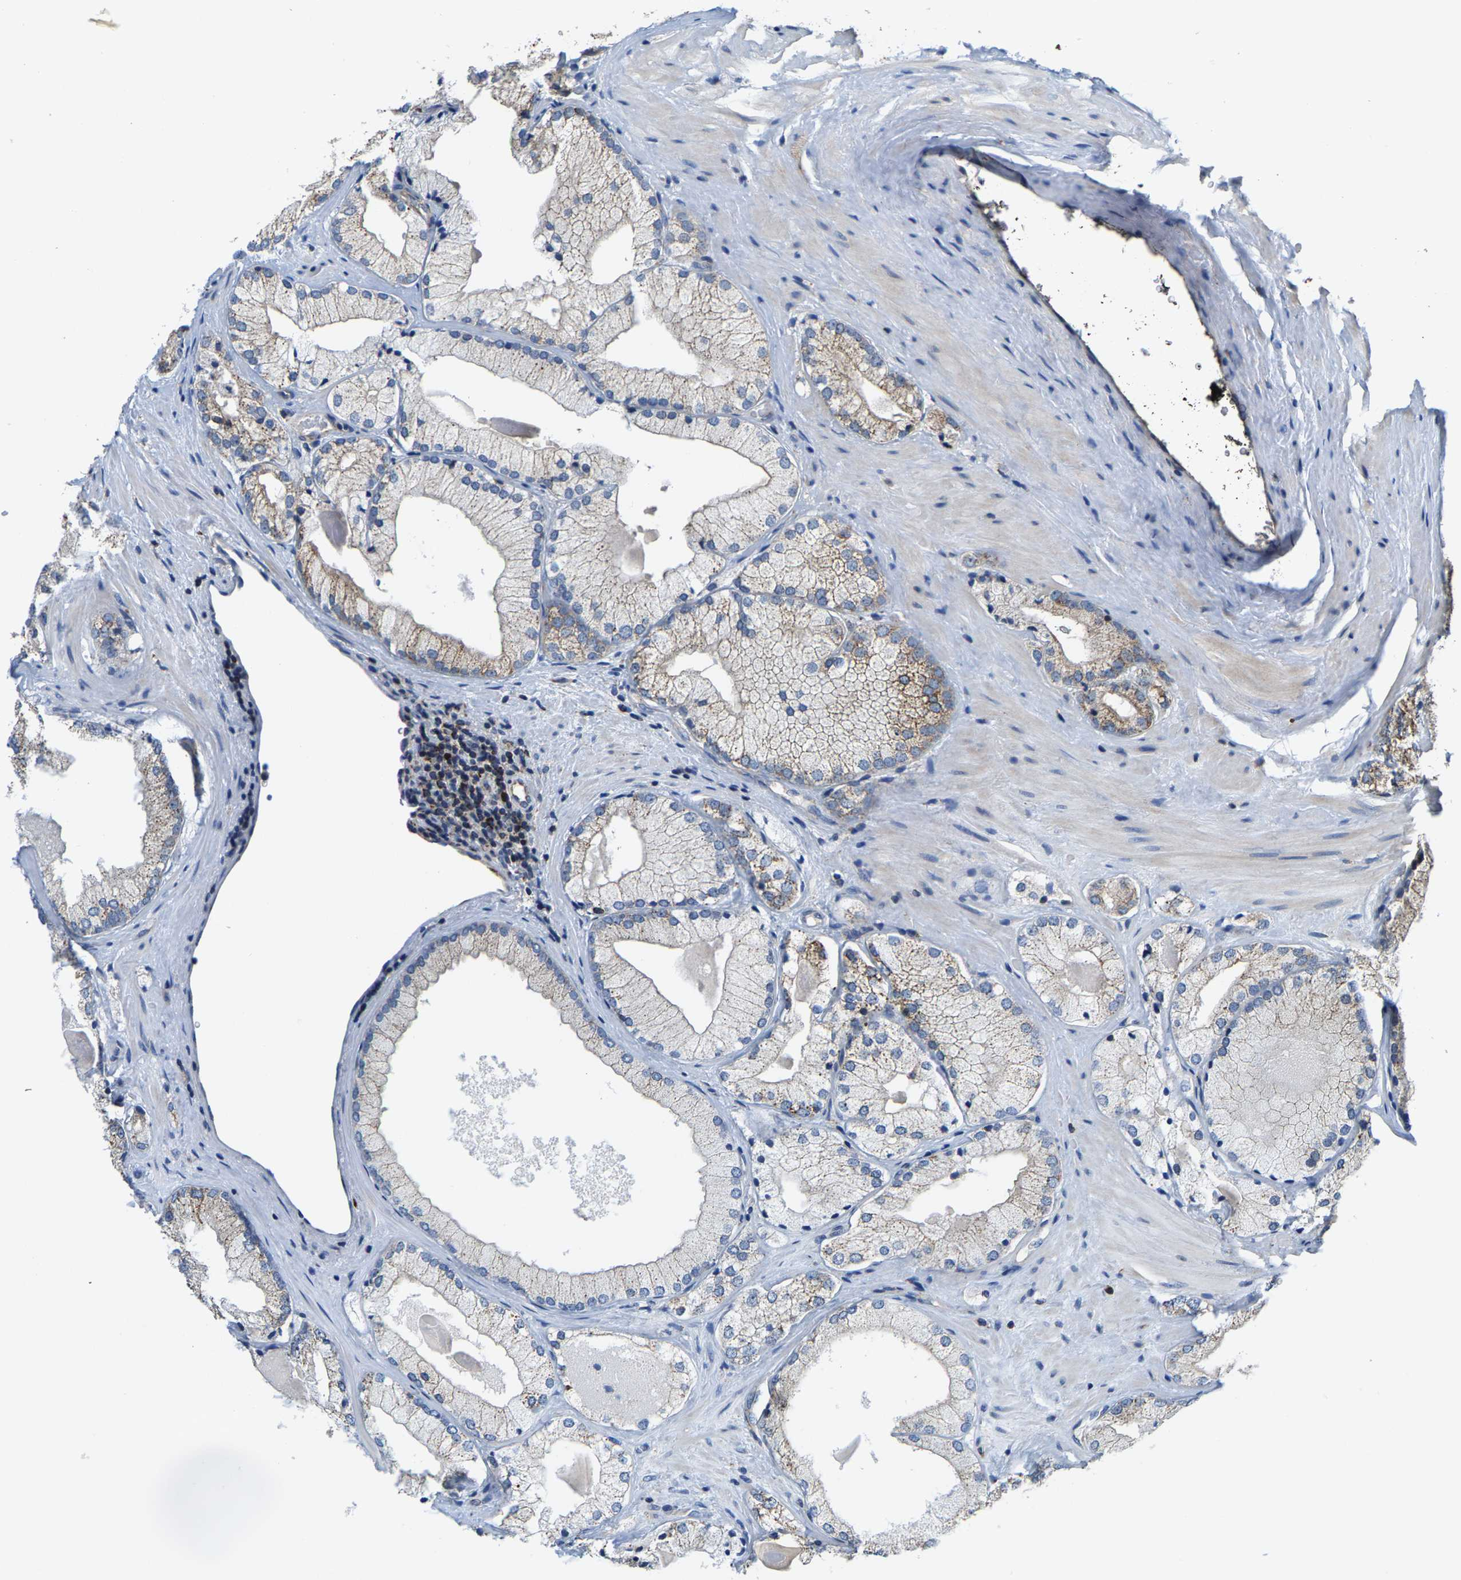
{"staining": {"intensity": "moderate", "quantity": "25%-75%", "location": "cytoplasmic/membranous"}, "tissue": "prostate cancer", "cell_type": "Tumor cells", "image_type": "cancer", "snomed": [{"axis": "morphology", "description": "Adenocarcinoma, Low grade"}, {"axis": "topography", "description": "Prostate"}], "caption": "Brown immunohistochemical staining in prostate cancer (adenocarcinoma (low-grade)) reveals moderate cytoplasmic/membranous expression in about 25%-75% of tumor cells.", "gene": "SHMT2", "patient": {"sex": "male", "age": 65}}